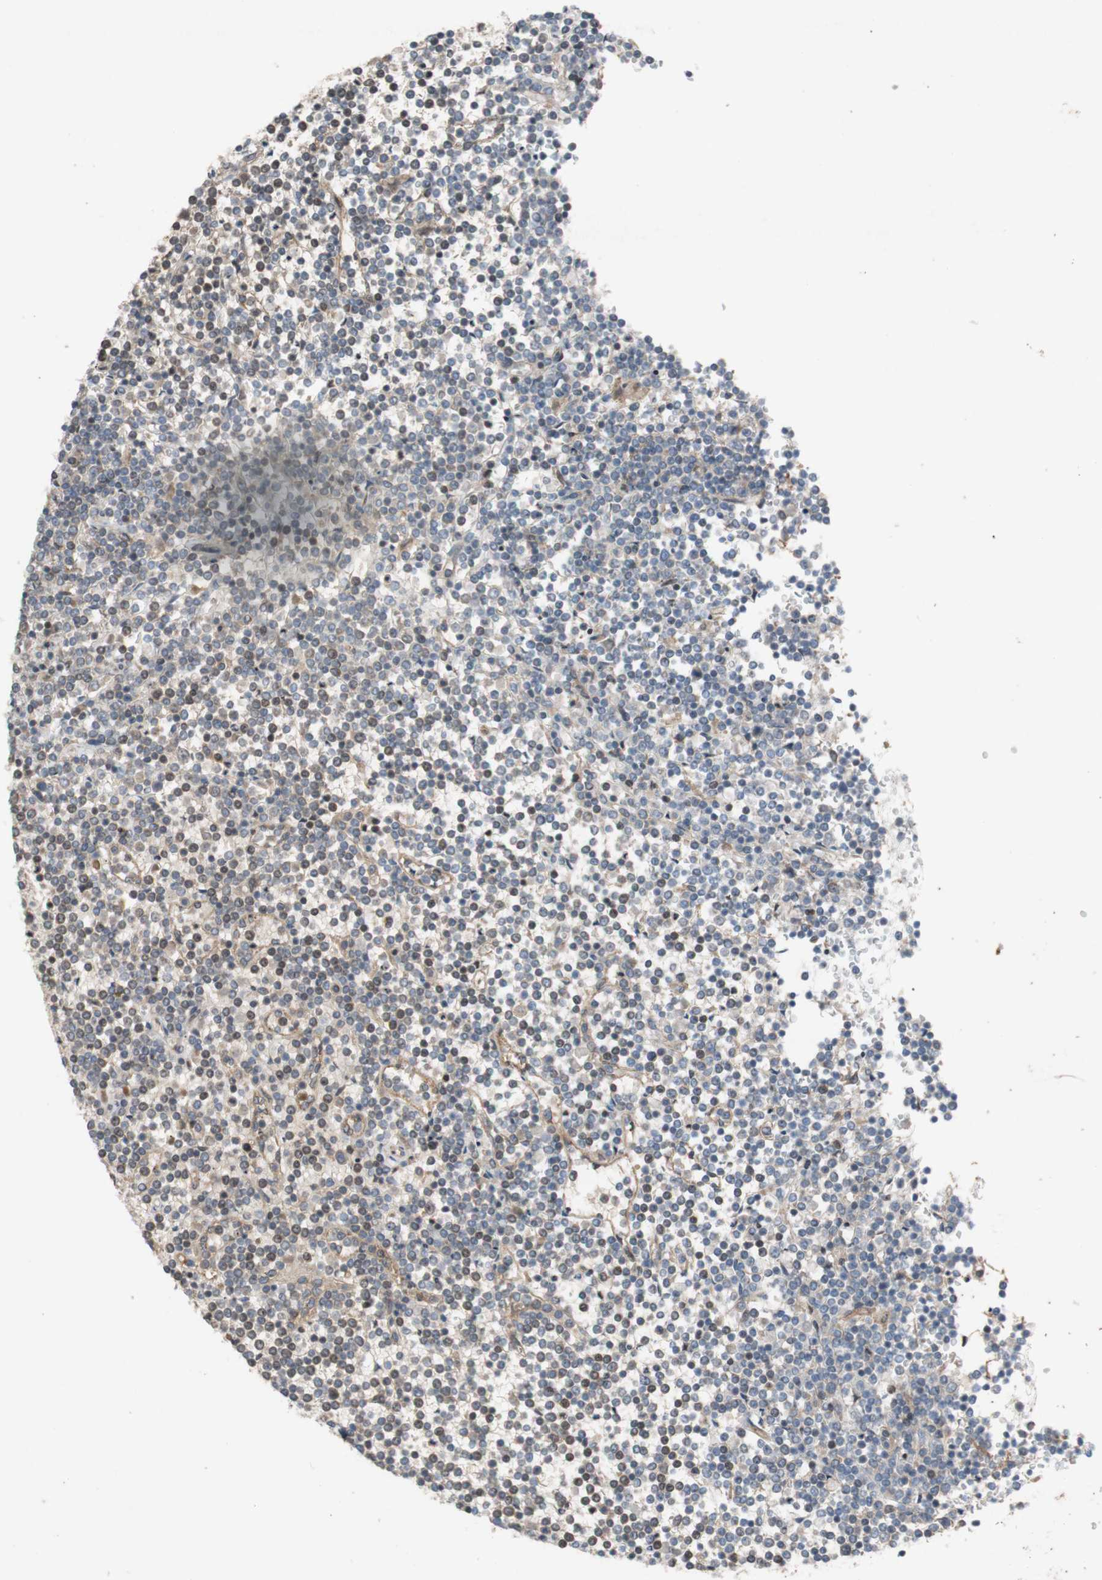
{"staining": {"intensity": "weak", "quantity": "25%-75%", "location": "cytoplasmic/membranous,nuclear"}, "tissue": "lymphoma", "cell_type": "Tumor cells", "image_type": "cancer", "snomed": [{"axis": "morphology", "description": "Malignant lymphoma, non-Hodgkin's type, Low grade"}, {"axis": "topography", "description": "Spleen"}], "caption": "Malignant lymphoma, non-Hodgkin's type (low-grade) stained with a protein marker demonstrates weak staining in tumor cells.", "gene": "TST", "patient": {"sex": "female", "age": 19}}